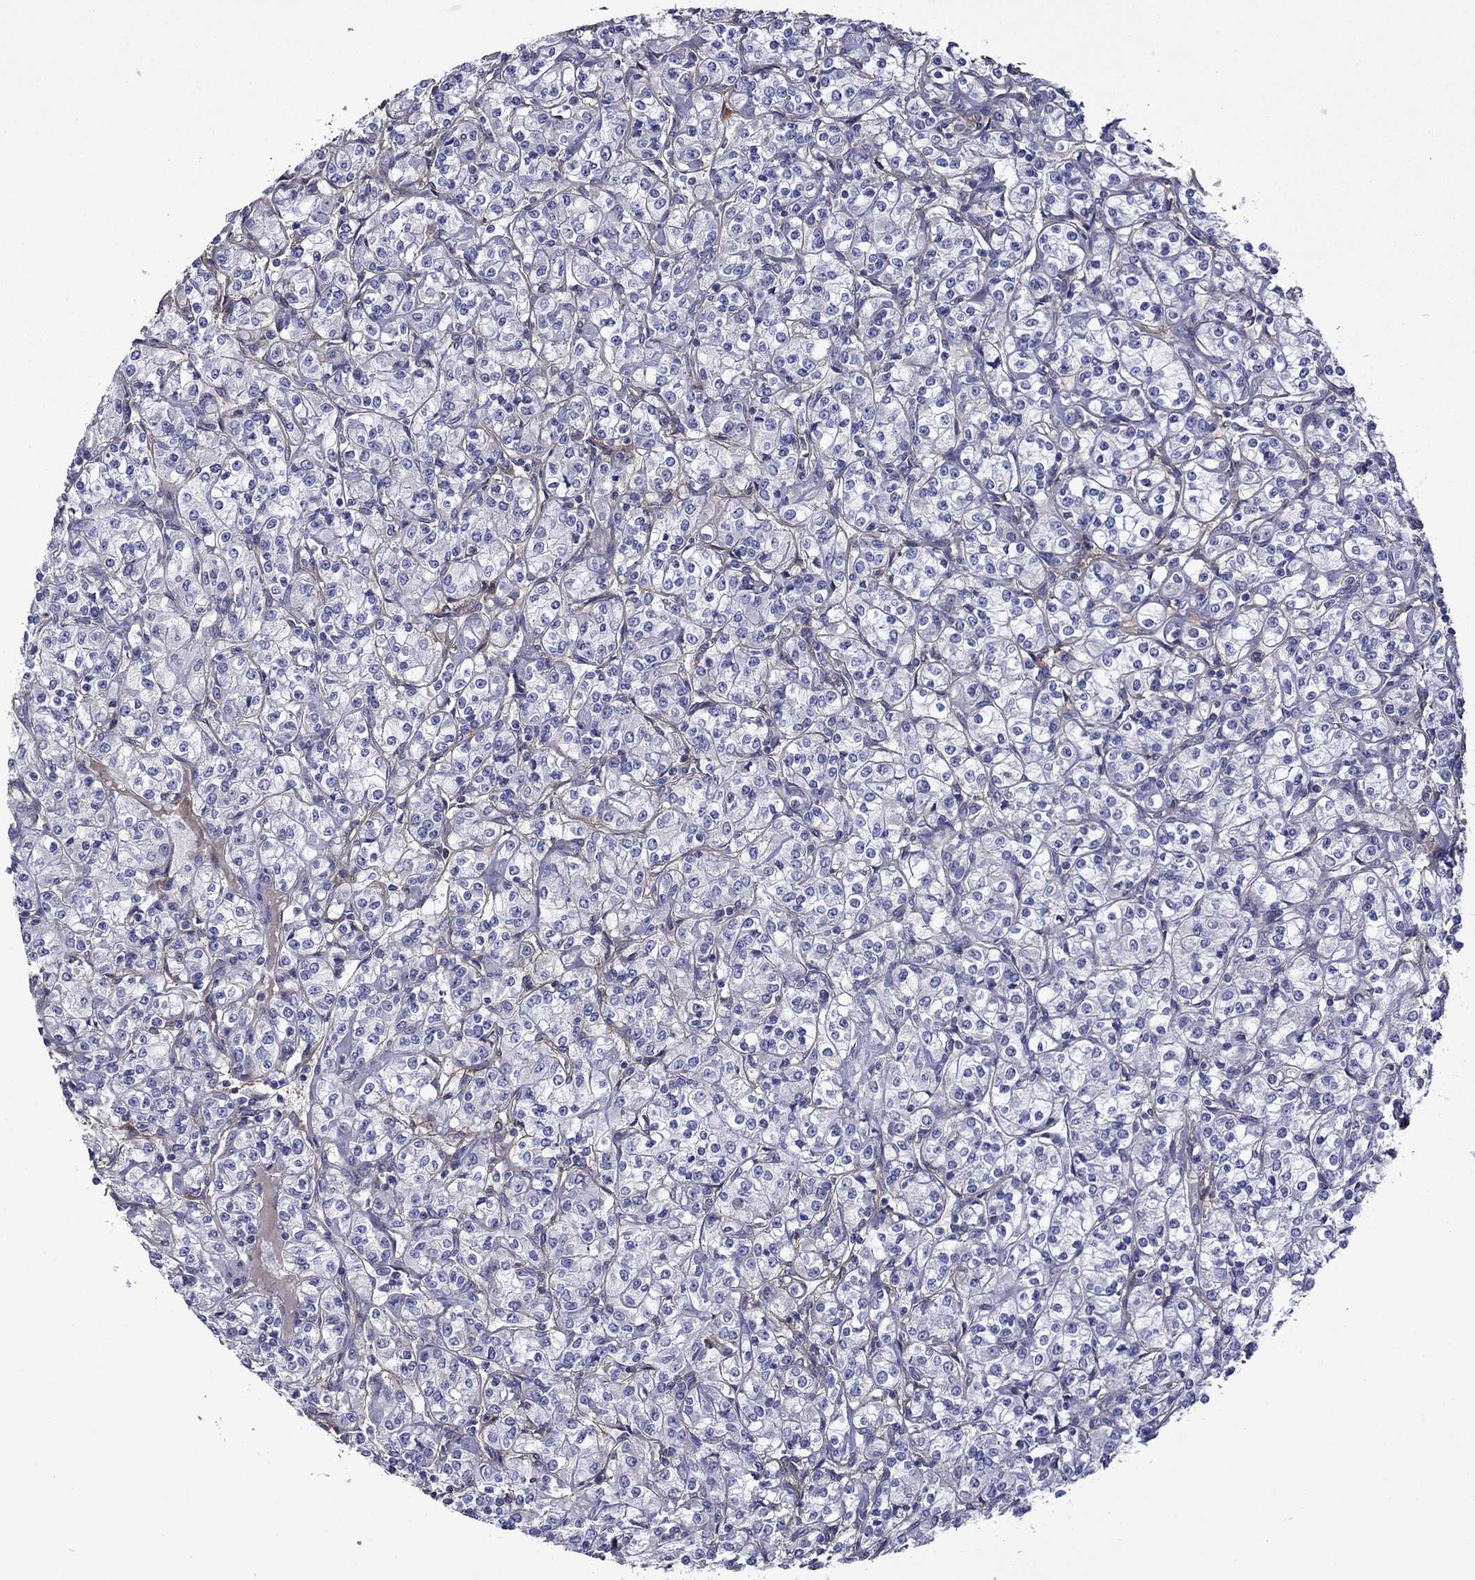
{"staining": {"intensity": "negative", "quantity": "none", "location": "none"}, "tissue": "renal cancer", "cell_type": "Tumor cells", "image_type": "cancer", "snomed": [{"axis": "morphology", "description": "Adenocarcinoma, NOS"}, {"axis": "topography", "description": "Kidney"}], "caption": "Human renal cancer (adenocarcinoma) stained for a protein using IHC shows no staining in tumor cells.", "gene": "HSPG2", "patient": {"sex": "male", "age": 77}}